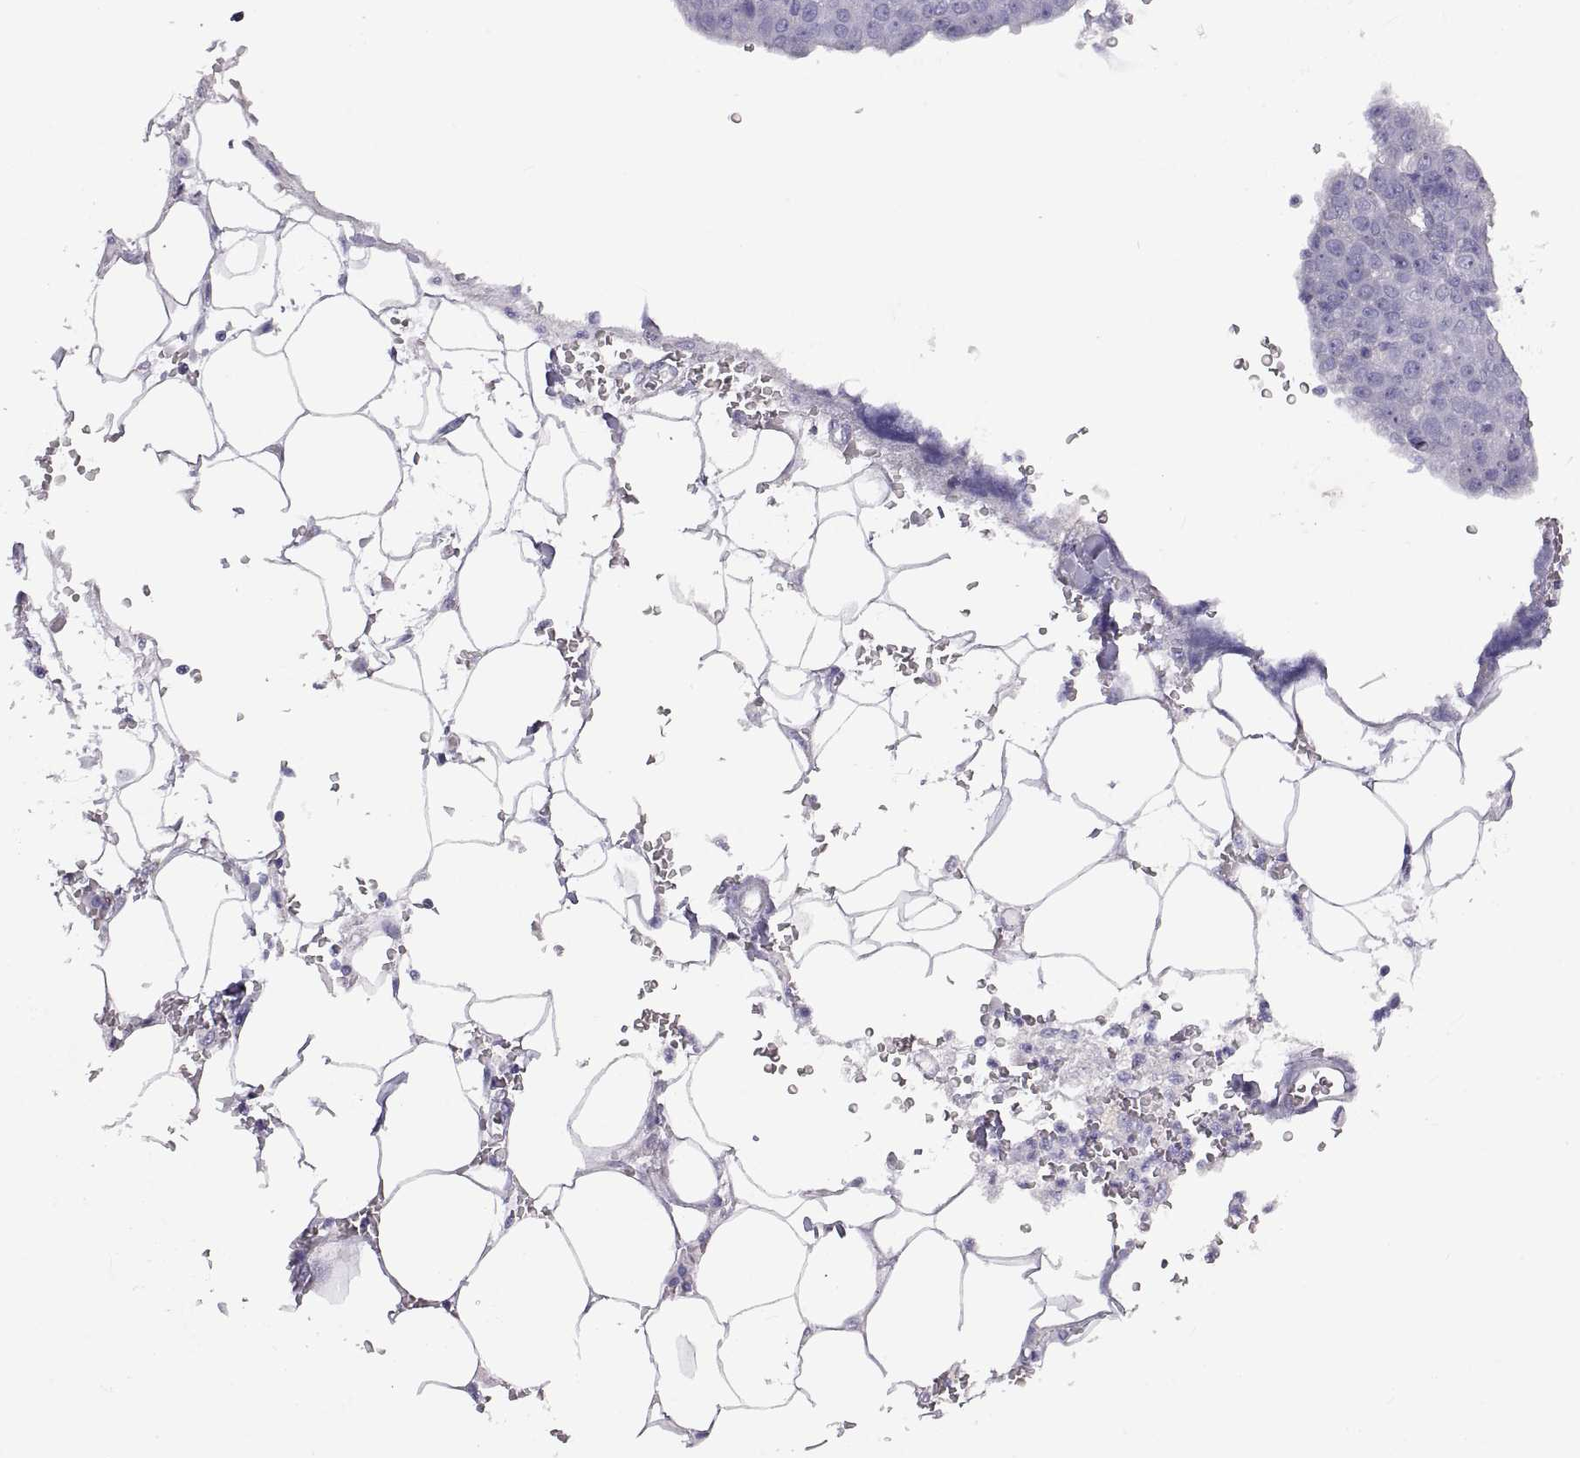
{"staining": {"intensity": "negative", "quantity": "none", "location": "none"}, "tissue": "pancreatic cancer", "cell_type": "Tumor cells", "image_type": "cancer", "snomed": [{"axis": "morphology", "description": "Adenocarcinoma, NOS"}, {"axis": "topography", "description": "Pancreas"}], "caption": "Photomicrograph shows no protein staining in tumor cells of pancreatic cancer tissue.", "gene": "CRYBB3", "patient": {"sex": "female", "age": 61}}